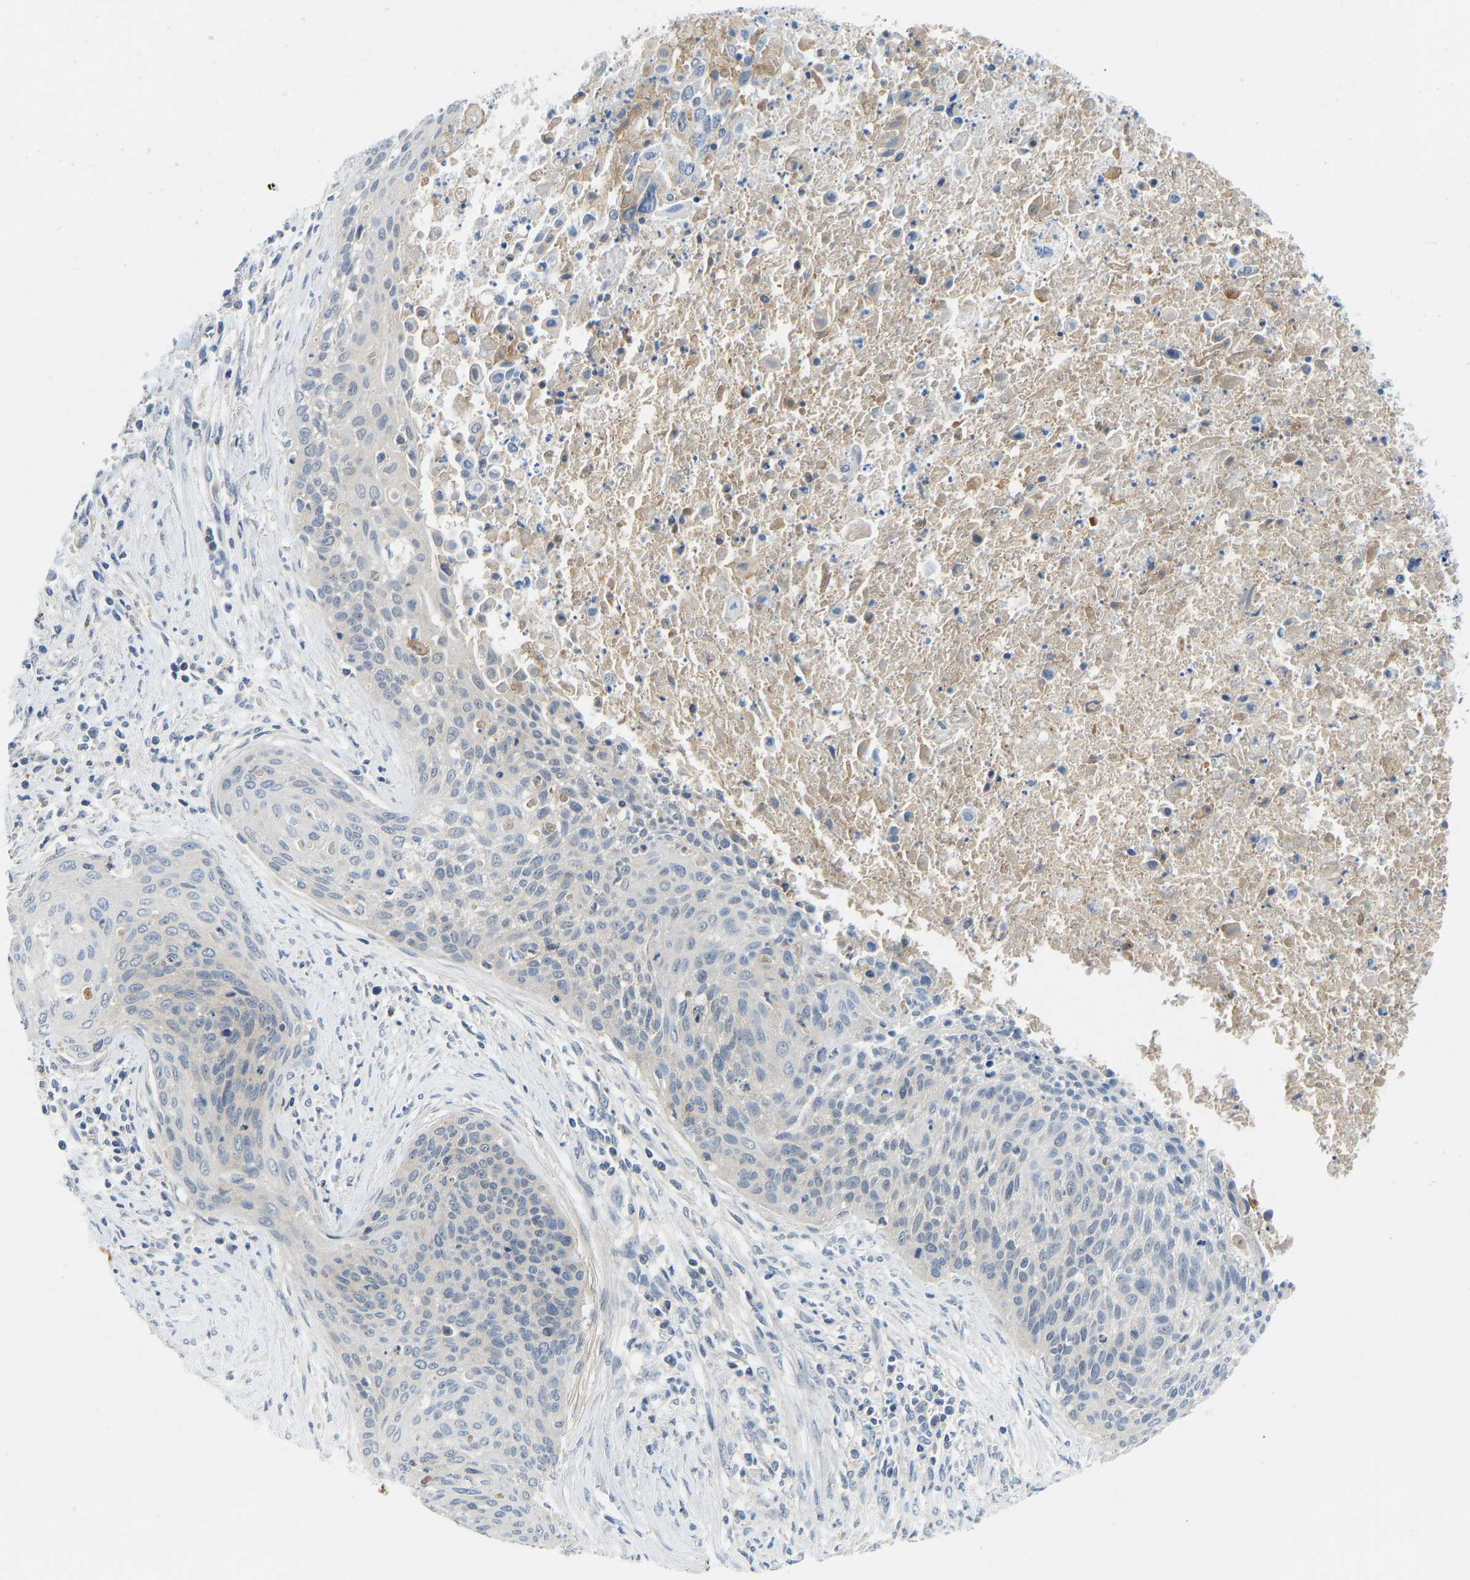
{"staining": {"intensity": "negative", "quantity": "none", "location": "none"}, "tissue": "cervical cancer", "cell_type": "Tumor cells", "image_type": "cancer", "snomed": [{"axis": "morphology", "description": "Squamous cell carcinoma, NOS"}, {"axis": "topography", "description": "Cervix"}], "caption": "A micrograph of squamous cell carcinoma (cervical) stained for a protein exhibits no brown staining in tumor cells.", "gene": "NDRG3", "patient": {"sex": "female", "age": 55}}